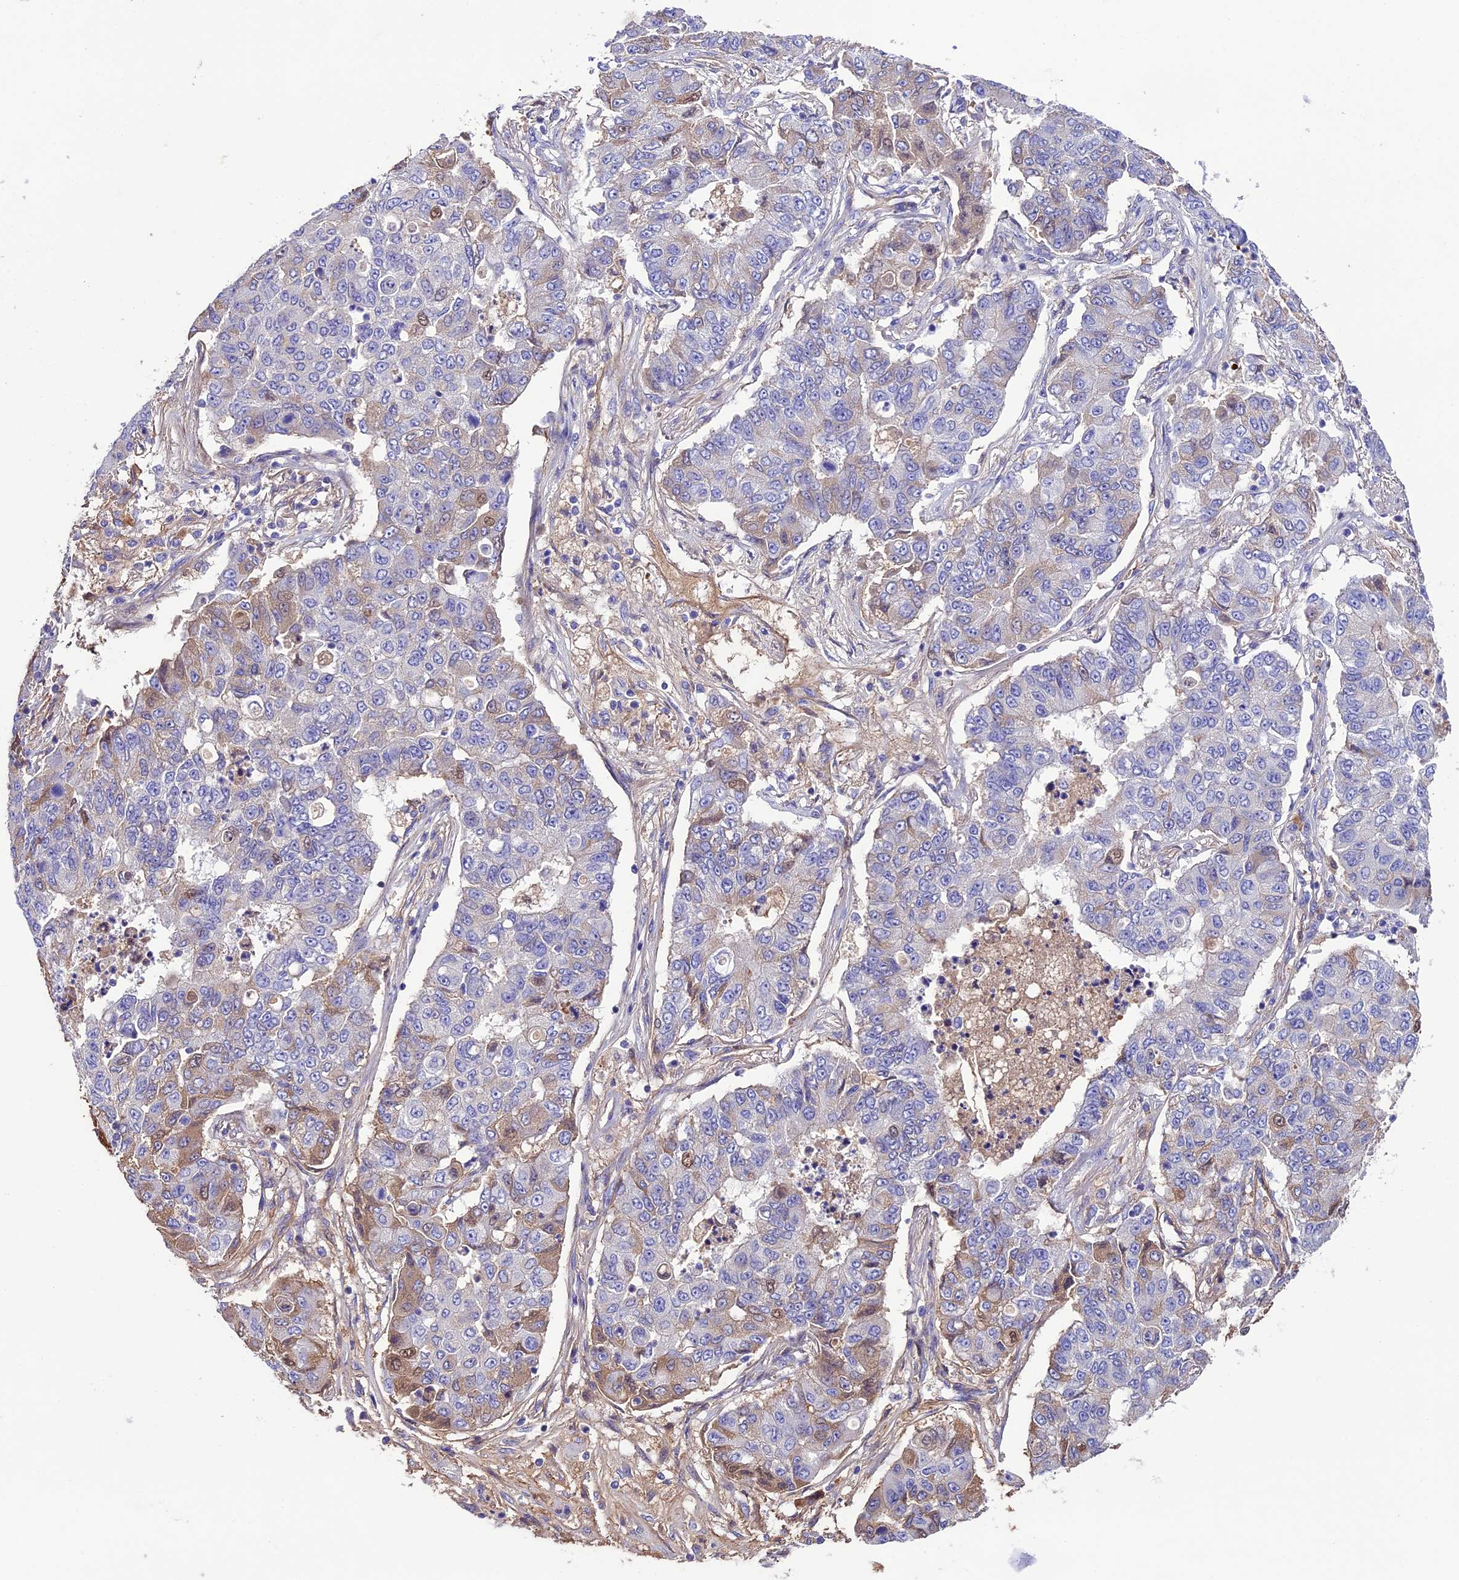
{"staining": {"intensity": "weak", "quantity": "<25%", "location": "cytoplasmic/membranous,nuclear"}, "tissue": "lung cancer", "cell_type": "Tumor cells", "image_type": "cancer", "snomed": [{"axis": "morphology", "description": "Squamous cell carcinoma, NOS"}, {"axis": "topography", "description": "Lung"}], "caption": "Squamous cell carcinoma (lung) was stained to show a protein in brown. There is no significant staining in tumor cells. (DAB (3,3'-diaminobenzidine) immunohistochemistry (IHC), high magnification).", "gene": "TCP11L2", "patient": {"sex": "male", "age": 74}}